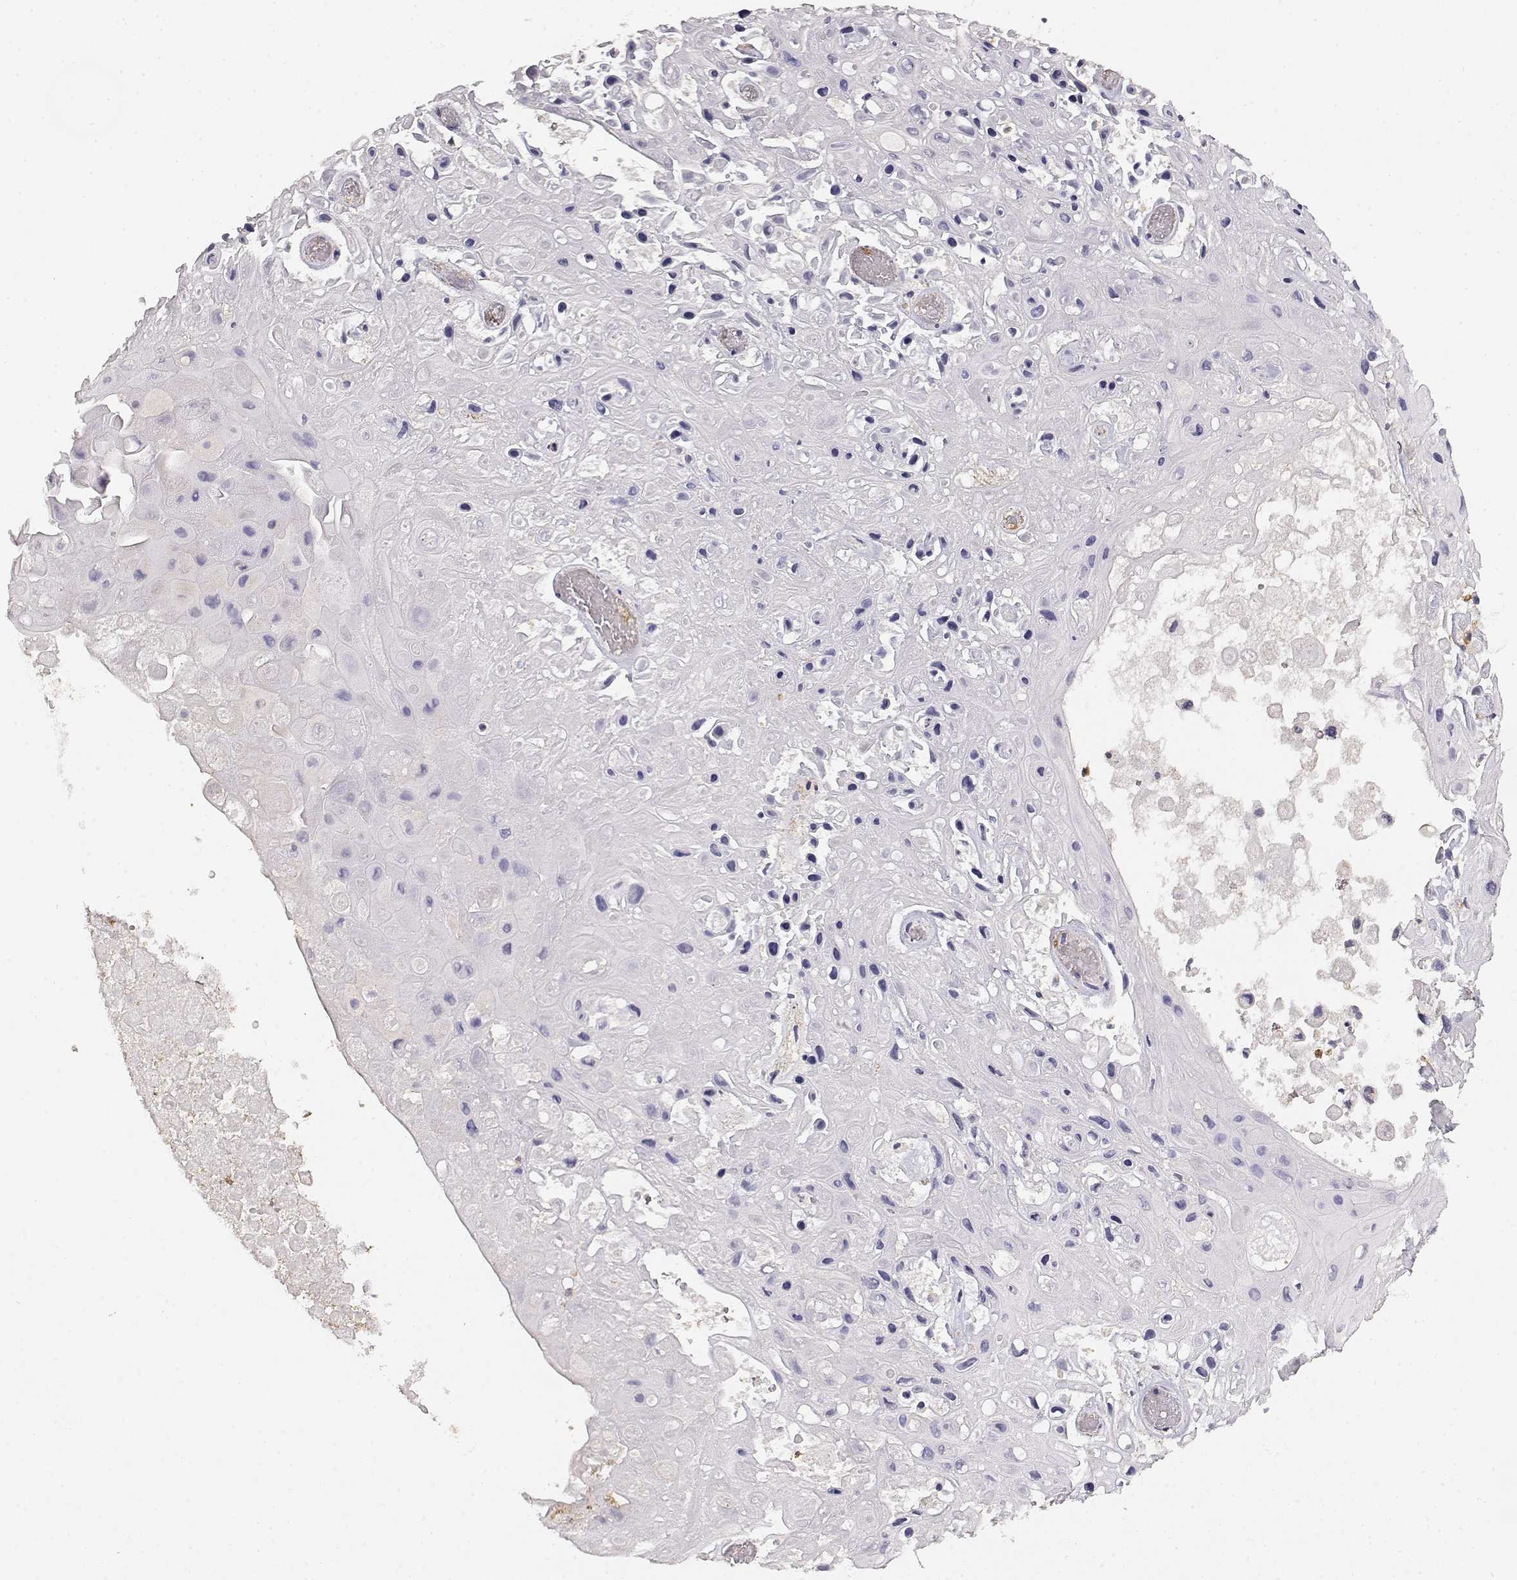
{"staining": {"intensity": "negative", "quantity": "none", "location": "none"}, "tissue": "skin cancer", "cell_type": "Tumor cells", "image_type": "cancer", "snomed": [{"axis": "morphology", "description": "Squamous cell carcinoma, NOS"}, {"axis": "topography", "description": "Skin"}], "caption": "Immunohistochemistry histopathology image of neoplastic tissue: skin cancer stained with DAB exhibits no significant protein positivity in tumor cells.", "gene": "TNFRSF10C", "patient": {"sex": "male", "age": 82}}